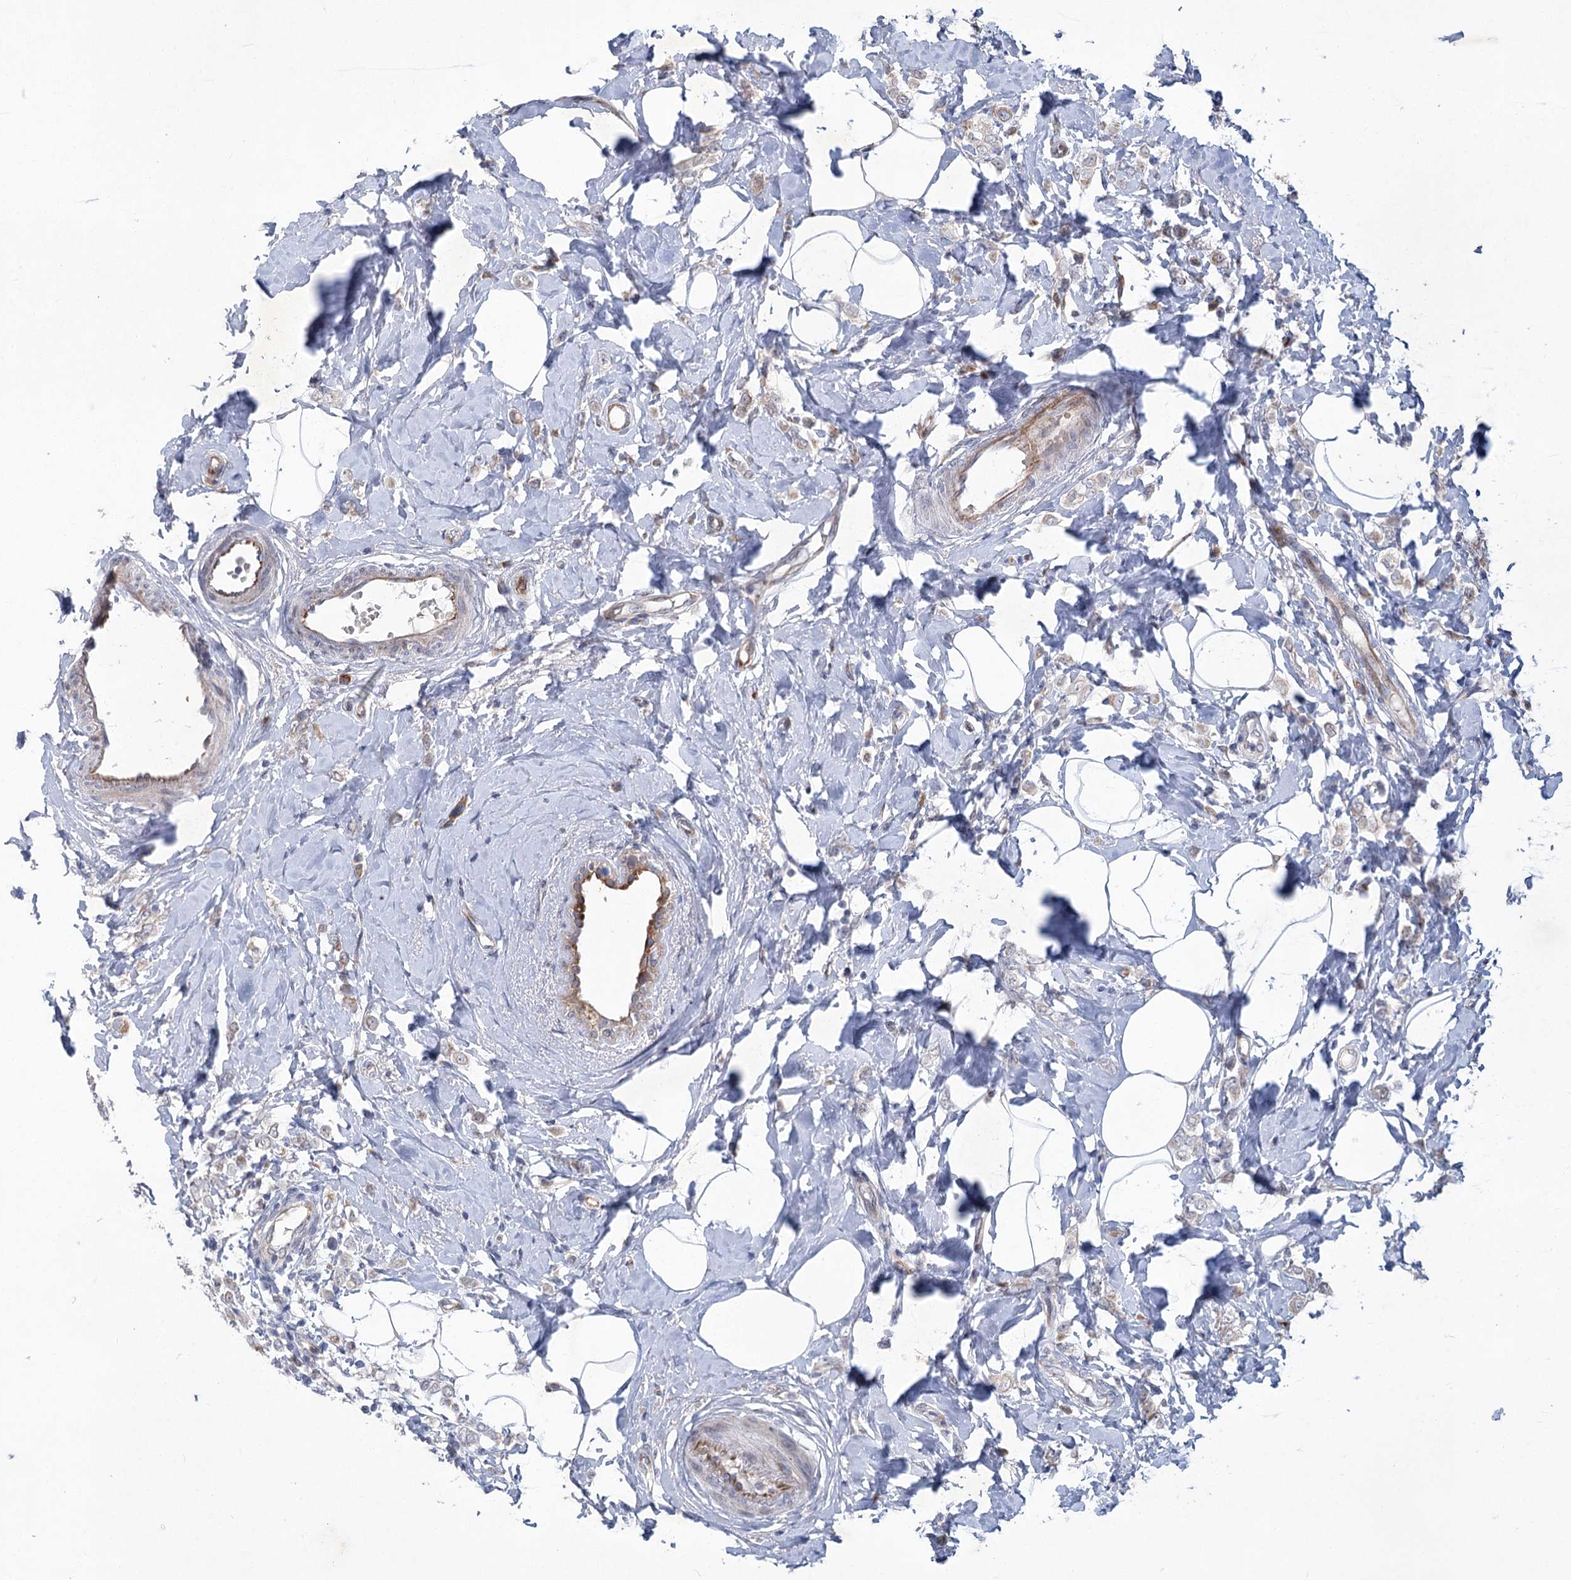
{"staining": {"intensity": "weak", "quantity": "<25%", "location": "cytoplasmic/membranous"}, "tissue": "breast cancer", "cell_type": "Tumor cells", "image_type": "cancer", "snomed": [{"axis": "morphology", "description": "Lobular carcinoma"}, {"axis": "topography", "description": "Breast"}], "caption": "High power microscopy micrograph of an immunohistochemistry (IHC) micrograph of breast cancer, revealing no significant positivity in tumor cells. (Stains: DAB (3,3'-diaminobenzidine) IHC with hematoxylin counter stain, Microscopy: brightfield microscopy at high magnification).", "gene": "GCNT4", "patient": {"sex": "female", "age": 47}}